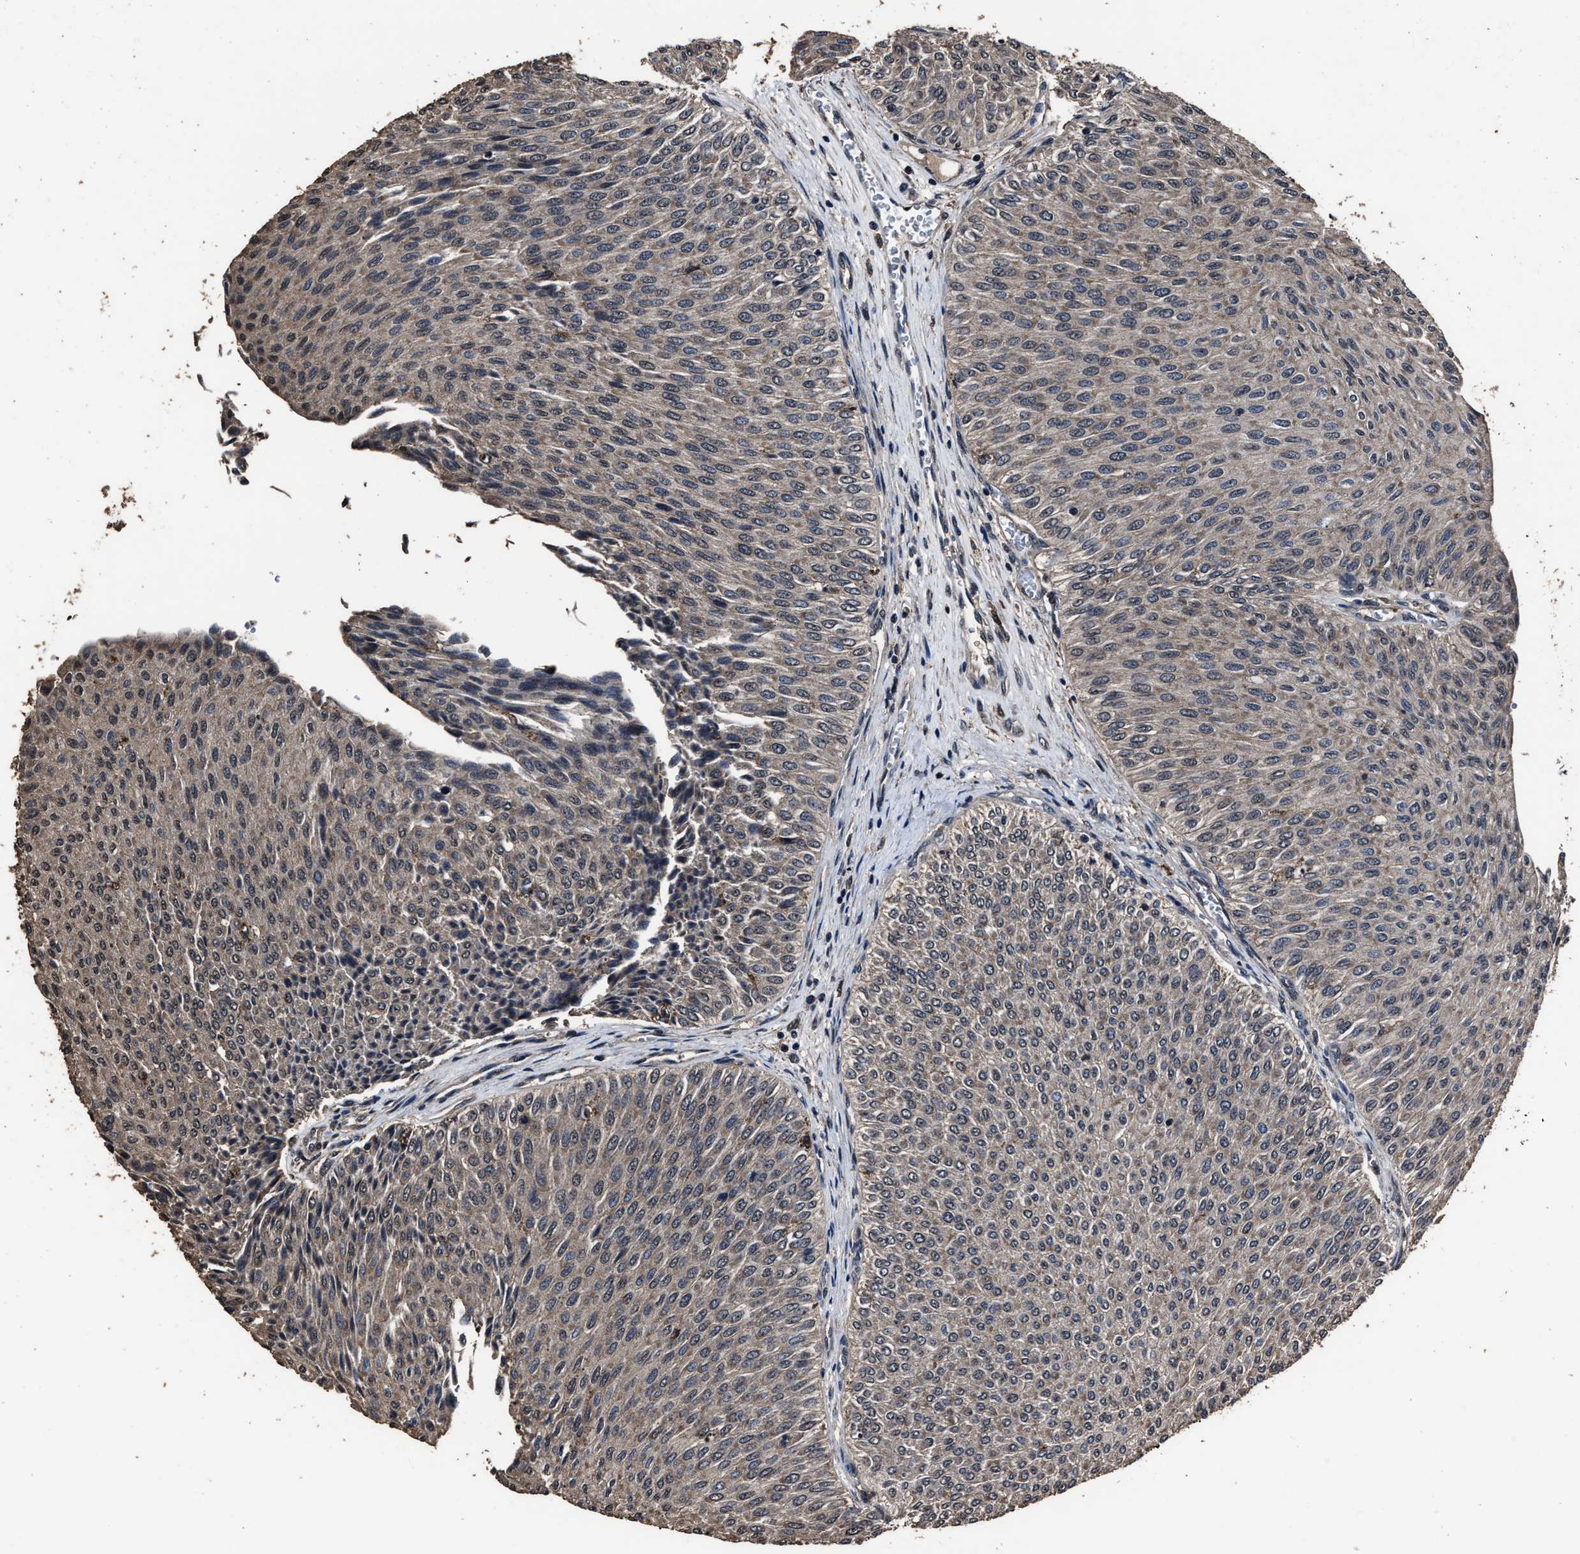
{"staining": {"intensity": "weak", "quantity": ">75%", "location": "cytoplasmic/membranous"}, "tissue": "urothelial cancer", "cell_type": "Tumor cells", "image_type": "cancer", "snomed": [{"axis": "morphology", "description": "Urothelial carcinoma, Low grade"}, {"axis": "topography", "description": "Urinary bladder"}], "caption": "IHC (DAB) staining of urothelial carcinoma (low-grade) shows weak cytoplasmic/membranous protein staining in about >75% of tumor cells.", "gene": "RSBN1L", "patient": {"sex": "male", "age": 78}}